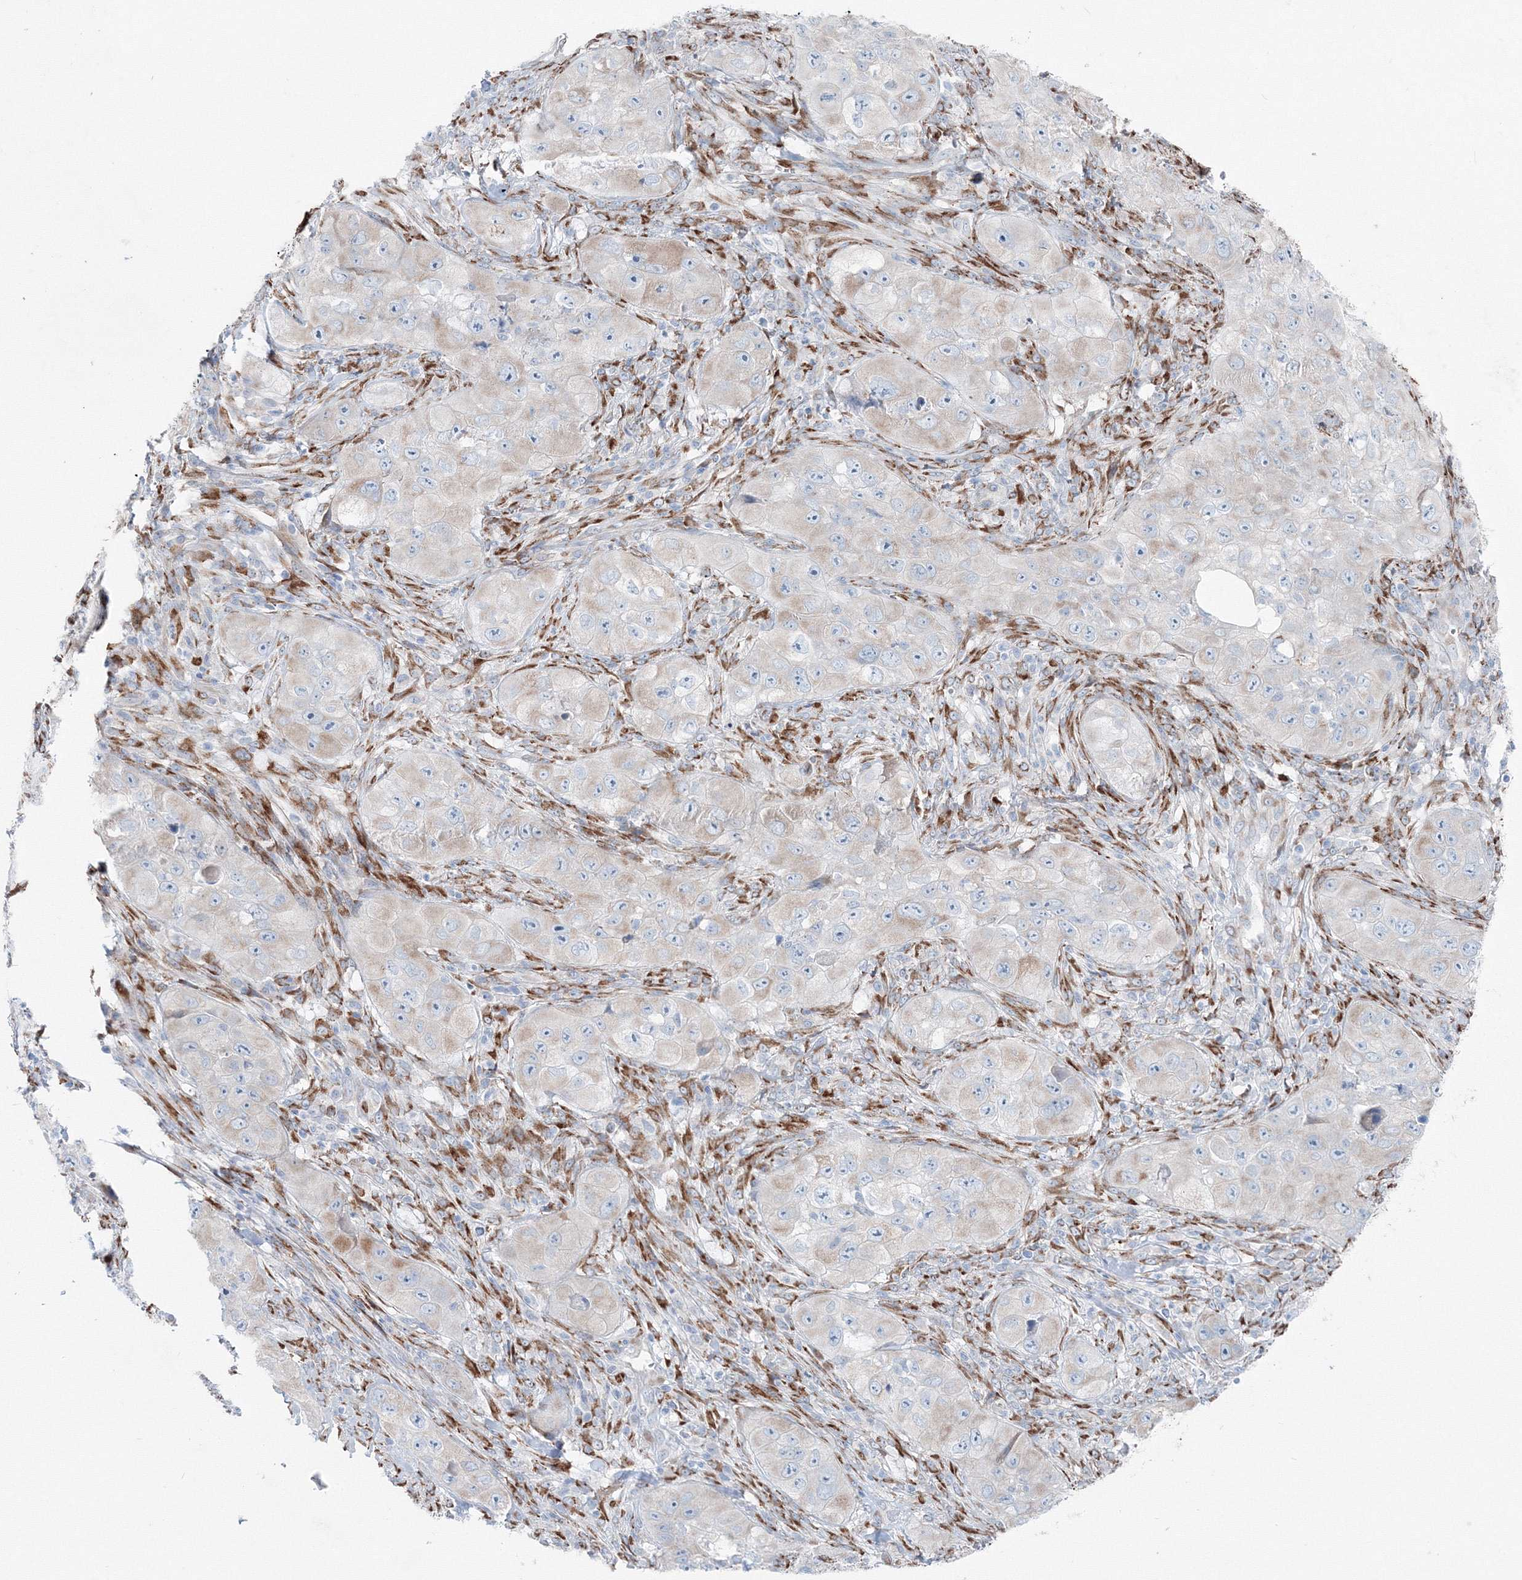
{"staining": {"intensity": "negative", "quantity": "none", "location": "none"}, "tissue": "skin cancer", "cell_type": "Tumor cells", "image_type": "cancer", "snomed": [{"axis": "morphology", "description": "Squamous cell carcinoma, NOS"}, {"axis": "topography", "description": "Skin"}, {"axis": "topography", "description": "Subcutis"}], "caption": "This is an immunohistochemistry micrograph of human skin squamous cell carcinoma. There is no staining in tumor cells.", "gene": "RCN1", "patient": {"sex": "male", "age": 73}}